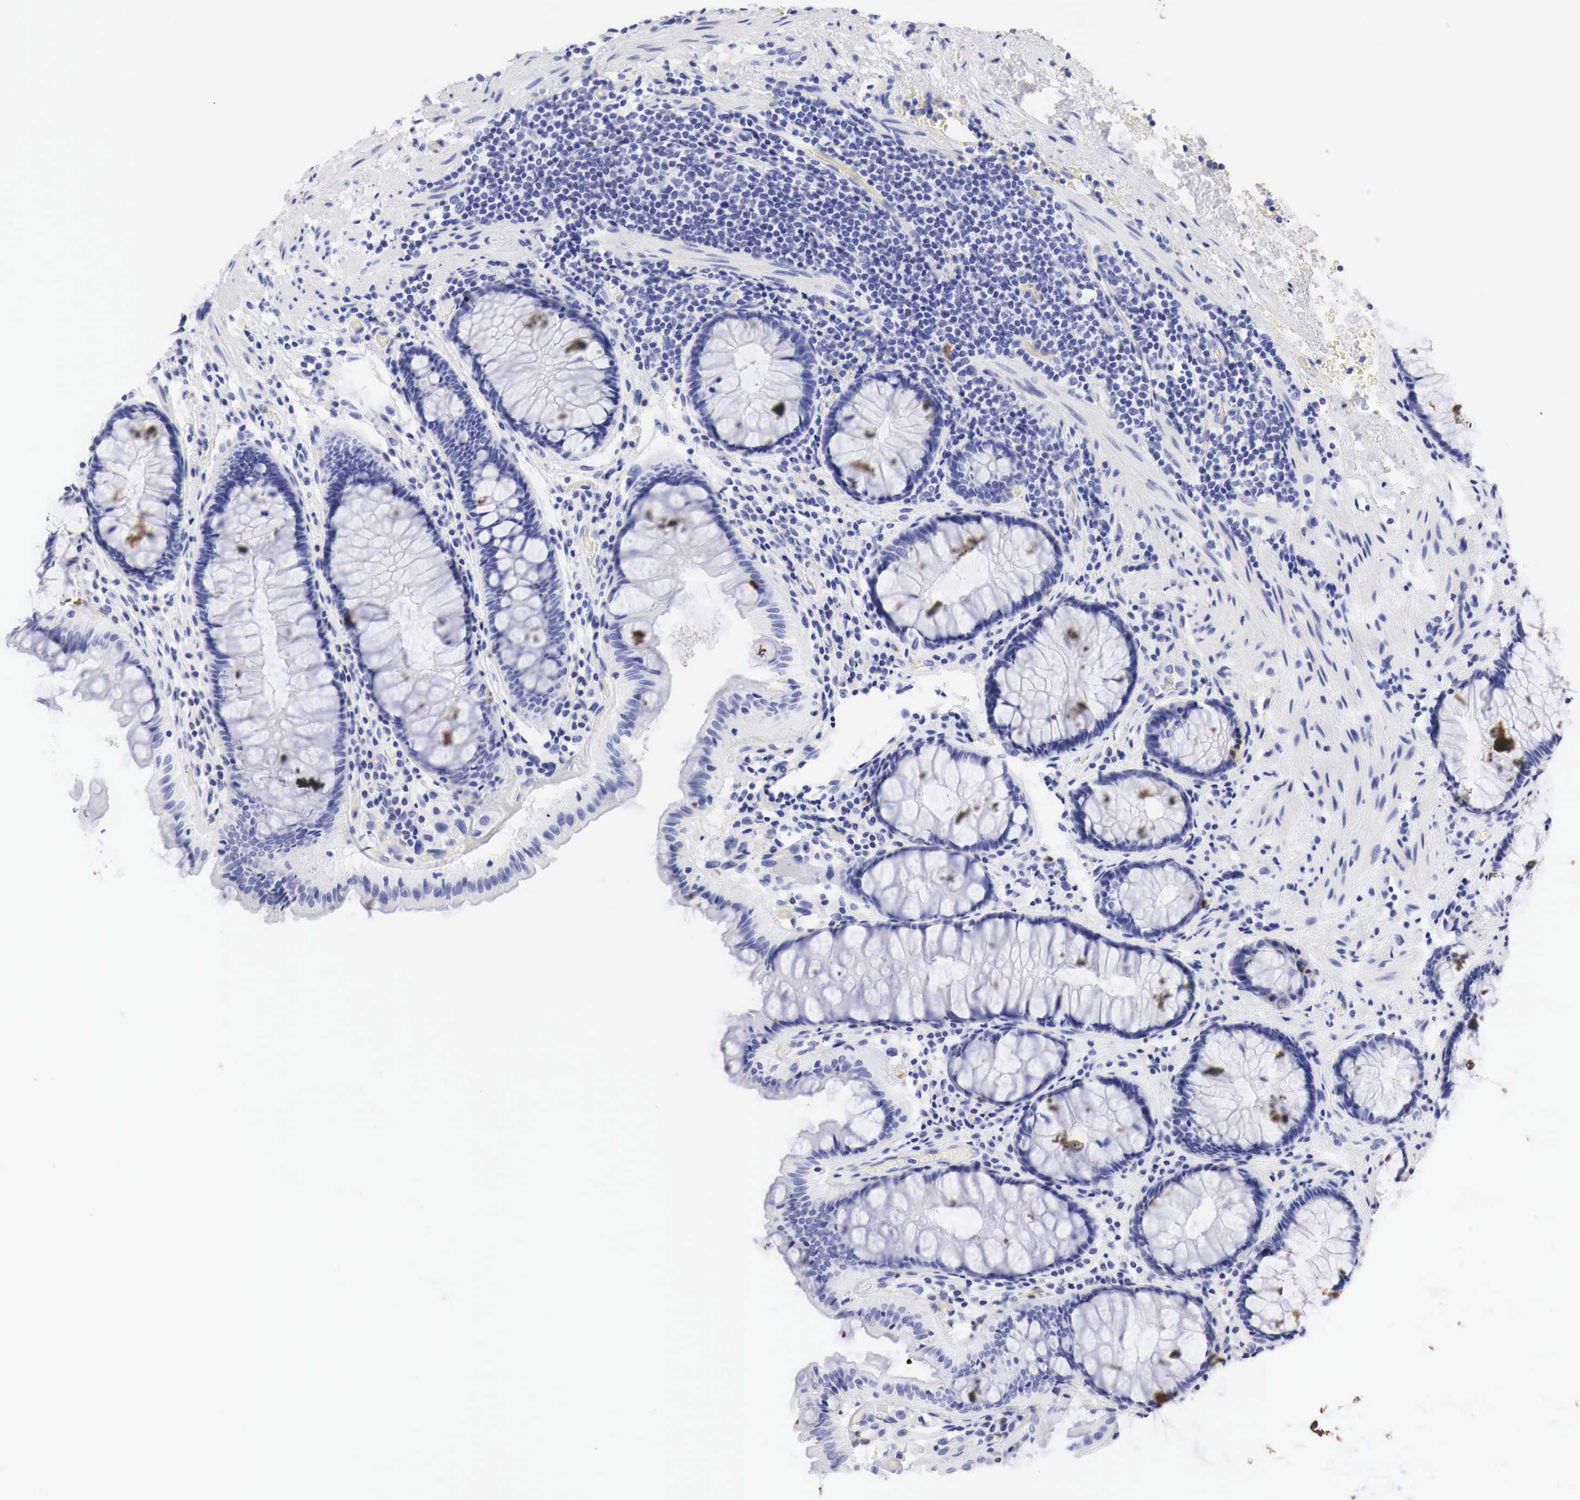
{"staining": {"intensity": "moderate", "quantity": "<25%", "location": "cytoplasmic/membranous"}, "tissue": "rectum", "cell_type": "Glandular cells", "image_type": "normal", "snomed": [{"axis": "morphology", "description": "Normal tissue, NOS"}, {"axis": "topography", "description": "Rectum"}], "caption": "Approximately <25% of glandular cells in normal human rectum reveal moderate cytoplasmic/membranous protein expression as visualized by brown immunohistochemical staining.", "gene": "CDKN2A", "patient": {"sex": "male", "age": 77}}